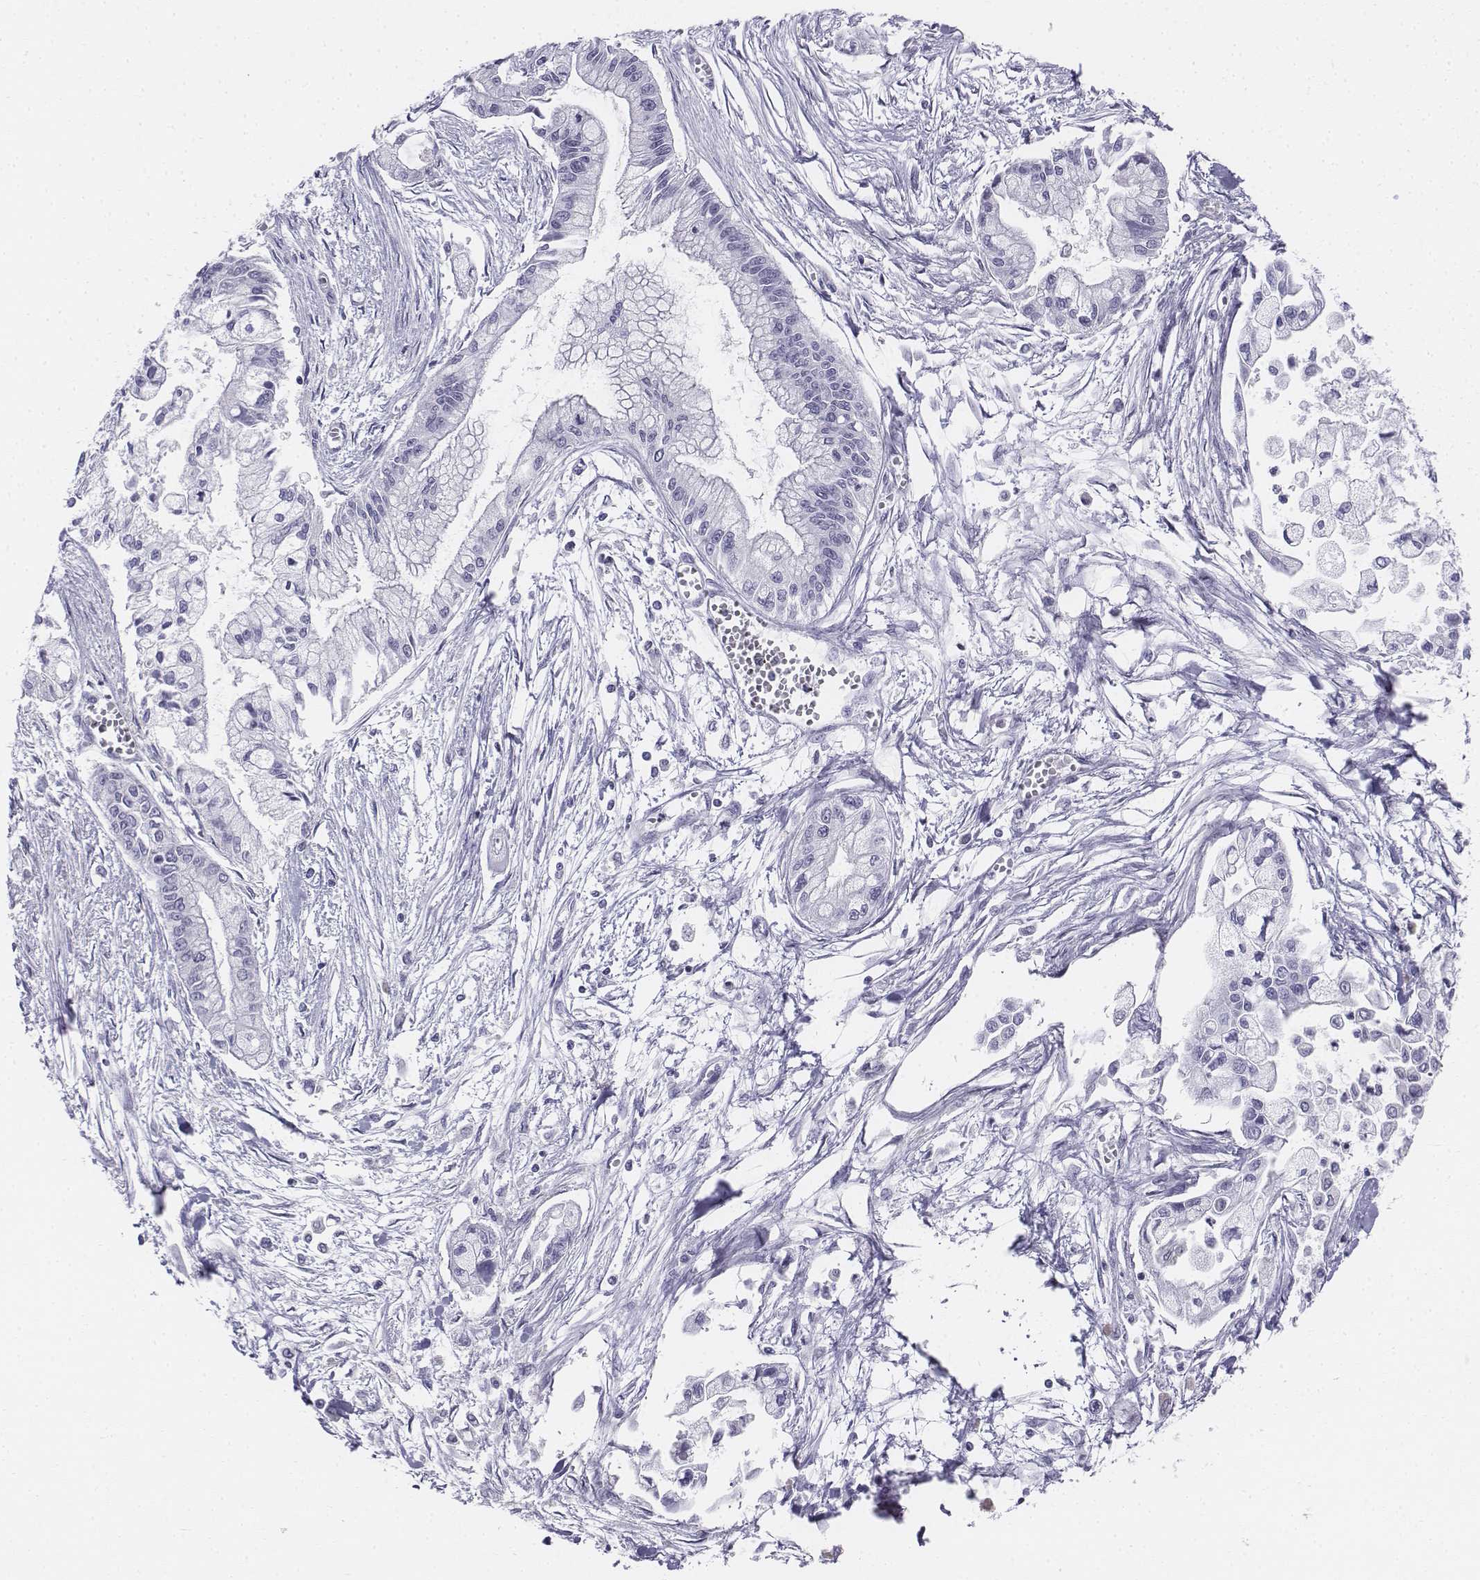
{"staining": {"intensity": "negative", "quantity": "none", "location": "none"}, "tissue": "pancreatic cancer", "cell_type": "Tumor cells", "image_type": "cancer", "snomed": [{"axis": "morphology", "description": "Adenocarcinoma, NOS"}, {"axis": "topography", "description": "Pancreas"}], "caption": "Tumor cells show no significant staining in adenocarcinoma (pancreatic).", "gene": "TH", "patient": {"sex": "male", "age": 54}}